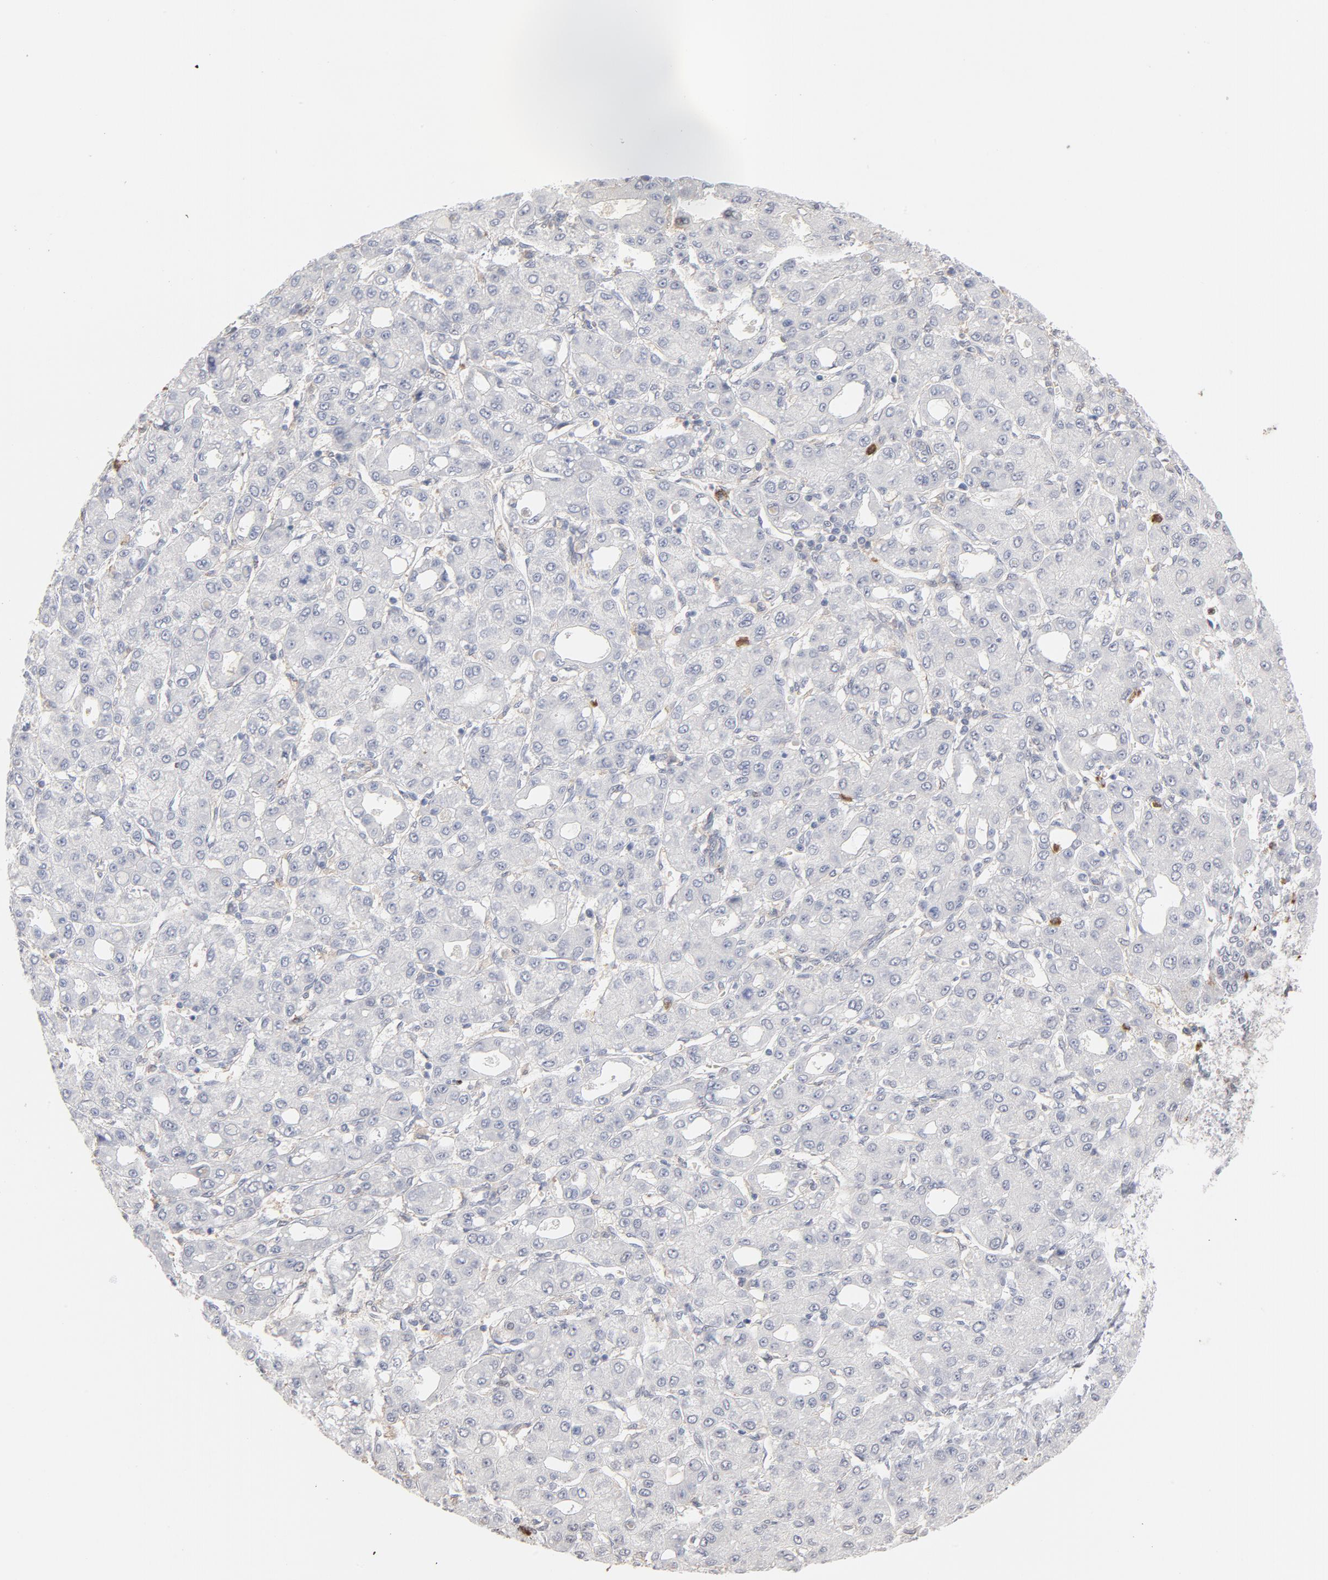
{"staining": {"intensity": "negative", "quantity": "none", "location": "none"}, "tissue": "liver cancer", "cell_type": "Tumor cells", "image_type": "cancer", "snomed": [{"axis": "morphology", "description": "Carcinoma, Hepatocellular, NOS"}, {"axis": "topography", "description": "Liver"}], "caption": "Immunohistochemical staining of liver cancer displays no significant staining in tumor cells.", "gene": "PNMA1", "patient": {"sex": "male", "age": 69}}